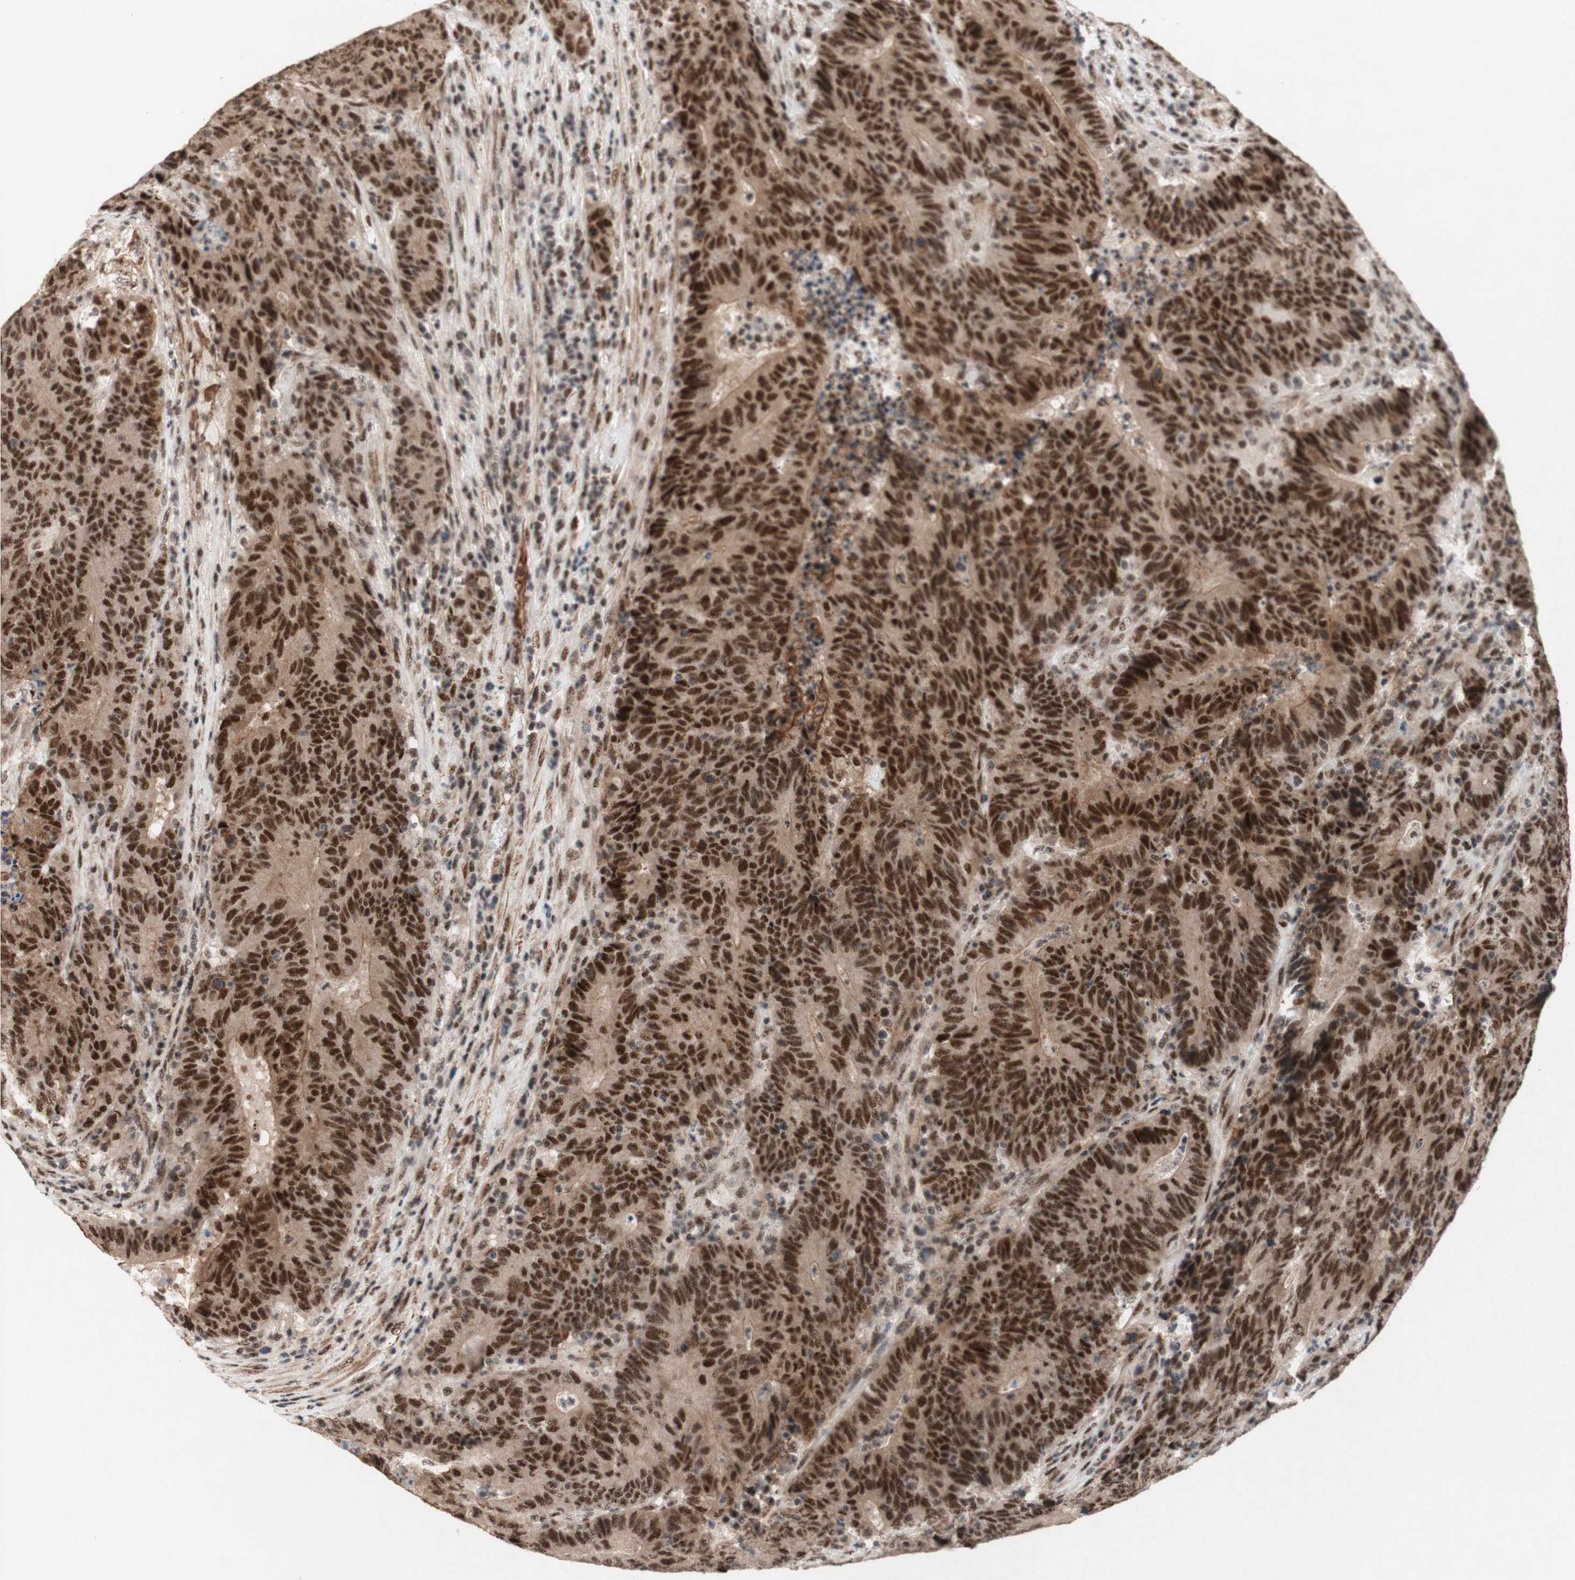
{"staining": {"intensity": "strong", "quantity": ">75%", "location": "nuclear"}, "tissue": "colorectal cancer", "cell_type": "Tumor cells", "image_type": "cancer", "snomed": [{"axis": "morphology", "description": "Normal tissue, NOS"}, {"axis": "morphology", "description": "Adenocarcinoma, NOS"}, {"axis": "topography", "description": "Colon"}], "caption": "A brown stain shows strong nuclear expression of a protein in colorectal adenocarcinoma tumor cells. (brown staining indicates protein expression, while blue staining denotes nuclei).", "gene": "TLE1", "patient": {"sex": "female", "age": 75}}